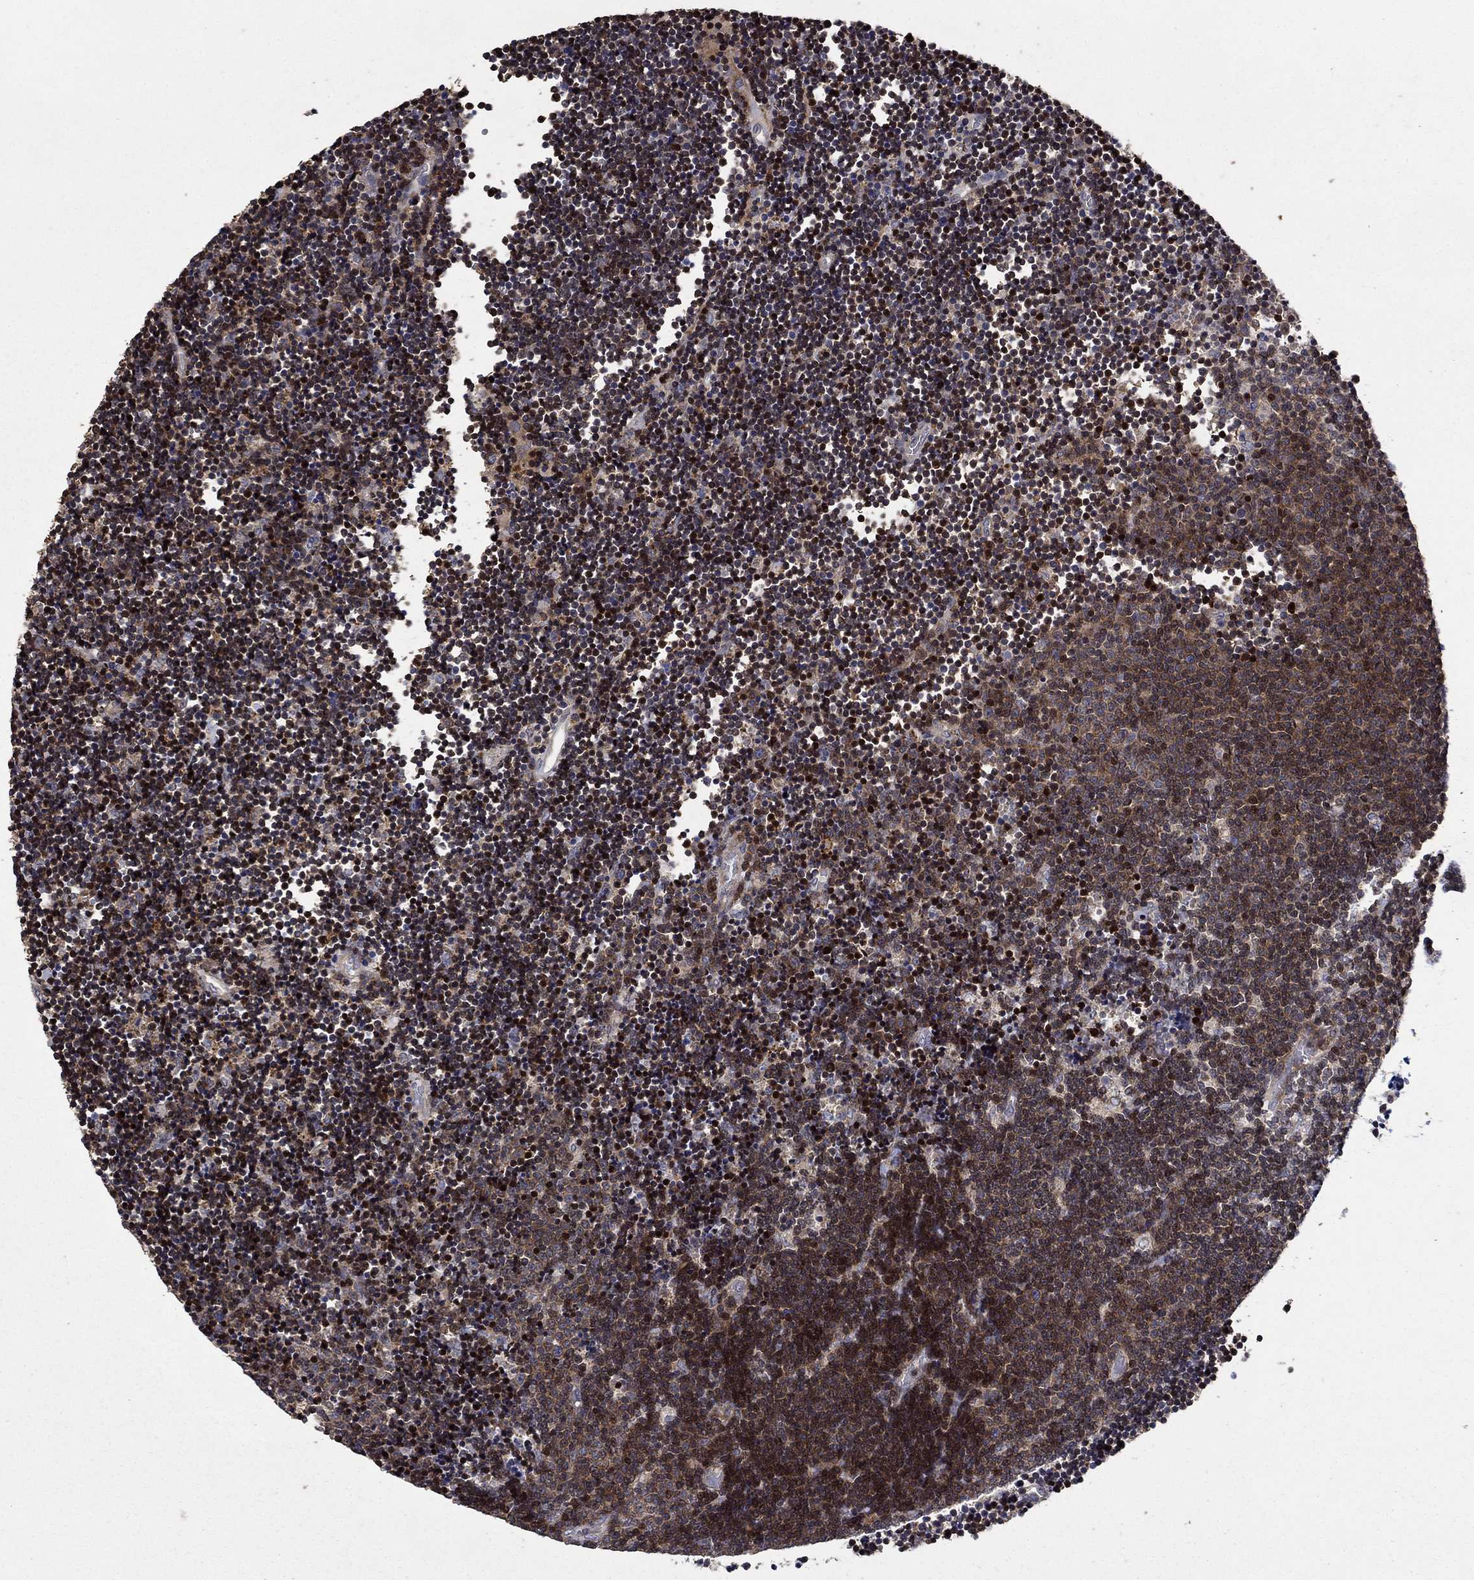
{"staining": {"intensity": "moderate", "quantity": "25%-75%", "location": "cytoplasmic/membranous"}, "tissue": "lymphoma", "cell_type": "Tumor cells", "image_type": "cancer", "snomed": [{"axis": "morphology", "description": "Malignant lymphoma, non-Hodgkin's type, Low grade"}, {"axis": "topography", "description": "Brain"}], "caption": "Moderate cytoplasmic/membranous positivity is present in approximately 25%-75% of tumor cells in lymphoma. The staining was performed using DAB to visualize the protein expression in brown, while the nuclei were stained in blue with hematoxylin (Magnification: 20x).", "gene": "DVL1", "patient": {"sex": "female", "age": 66}}